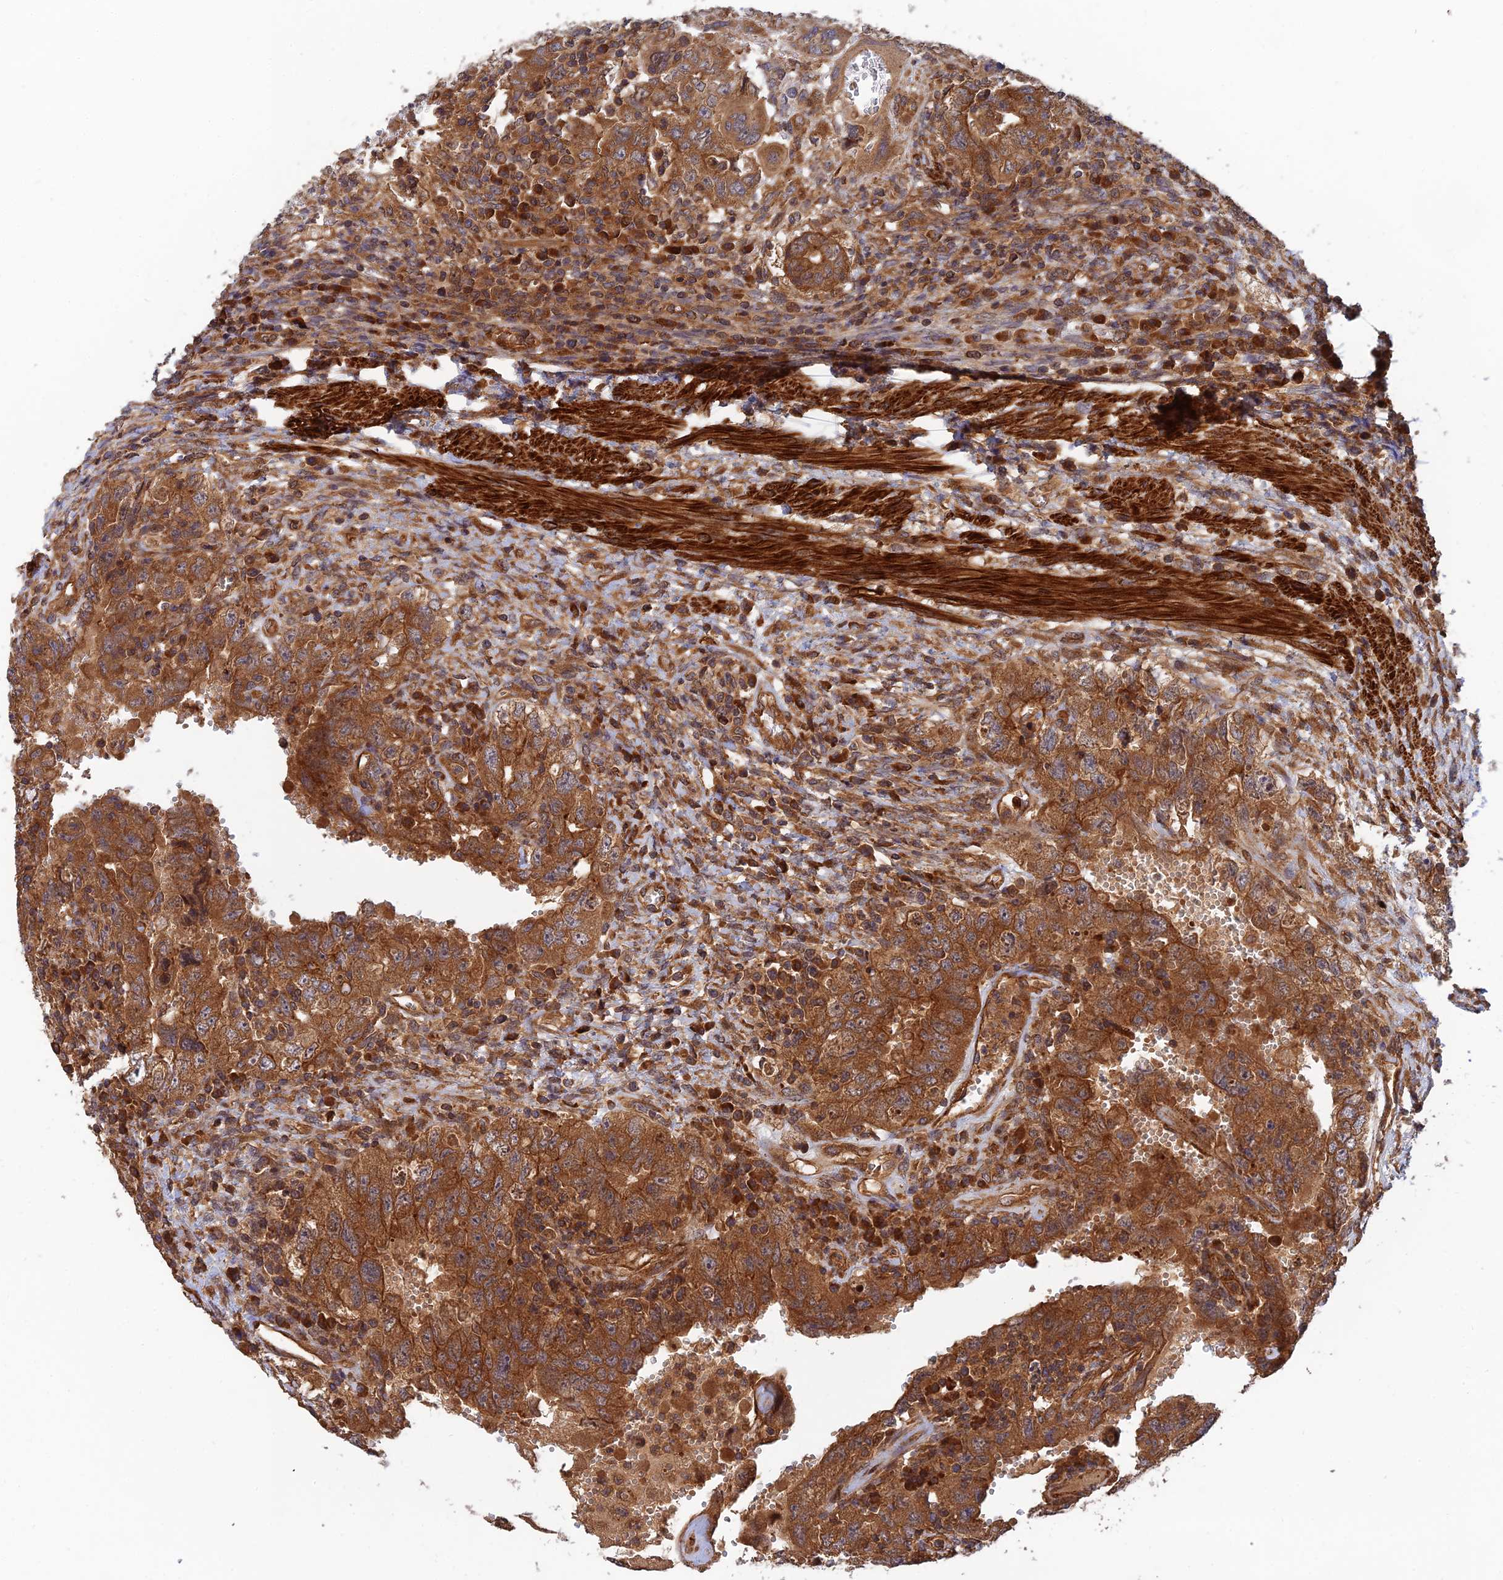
{"staining": {"intensity": "strong", "quantity": ">75%", "location": "cytoplasmic/membranous"}, "tissue": "testis cancer", "cell_type": "Tumor cells", "image_type": "cancer", "snomed": [{"axis": "morphology", "description": "Carcinoma, Embryonal, NOS"}, {"axis": "topography", "description": "Testis"}], "caption": "Testis embryonal carcinoma stained with immunohistochemistry shows strong cytoplasmic/membranous positivity in approximately >75% of tumor cells.", "gene": "RELCH", "patient": {"sex": "male", "age": 26}}